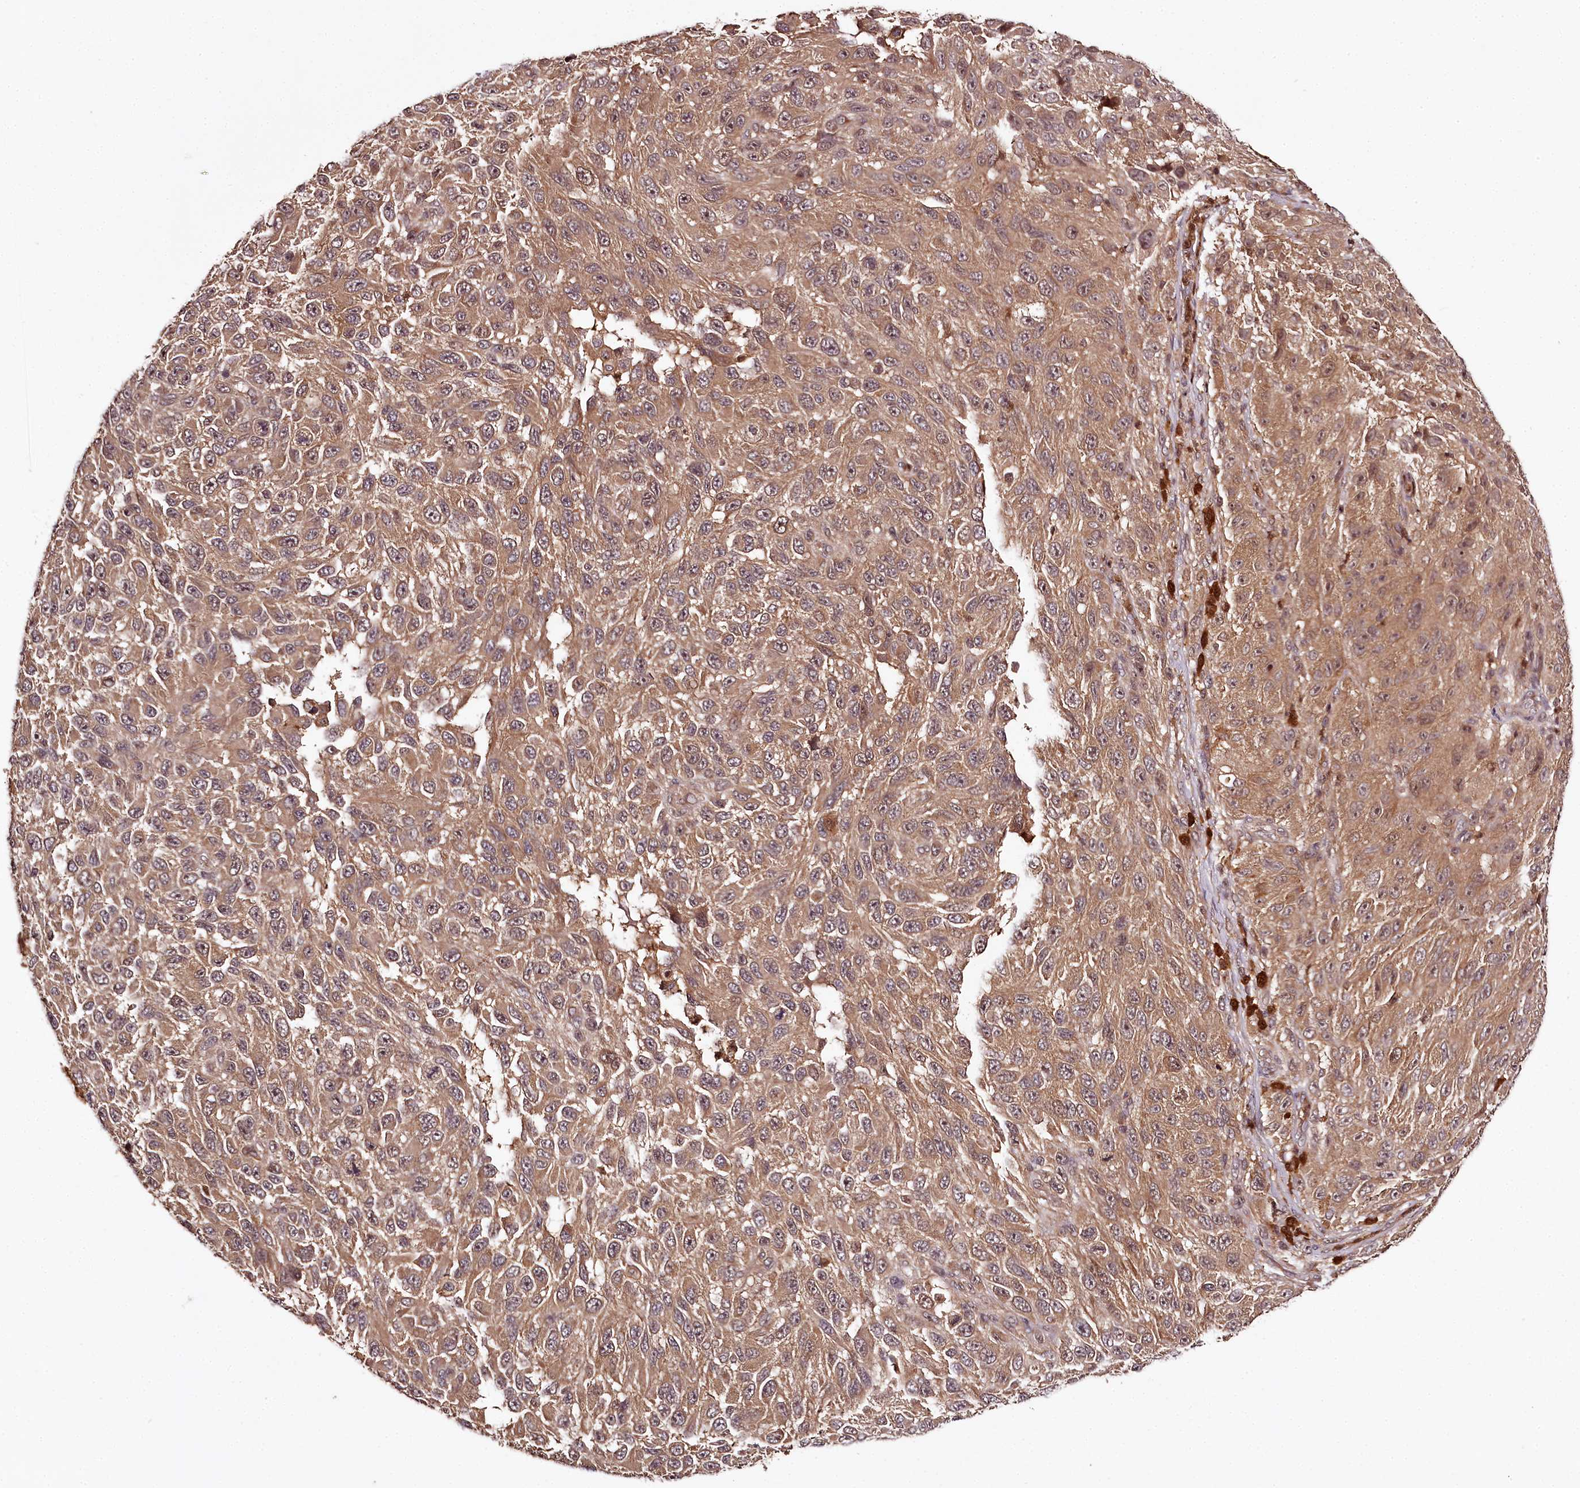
{"staining": {"intensity": "moderate", "quantity": ">75%", "location": "cytoplasmic/membranous"}, "tissue": "melanoma", "cell_type": "Tumor cells", "image_type": "cancer", "snomed": [{"axis": "morphology", "description": "Malignant melanoma, NOS"}, {"axis": "topography", "description": "Skin"}], "caption": "A histopathology image showing moderate cytoplasmic/membranous expression in approximately >75% of tumor cells in malignant melanoma, as visualized by brown immunohistochemical staining.", "gene": "TTC12", "patient": {"sex": "female", "age": 96}}